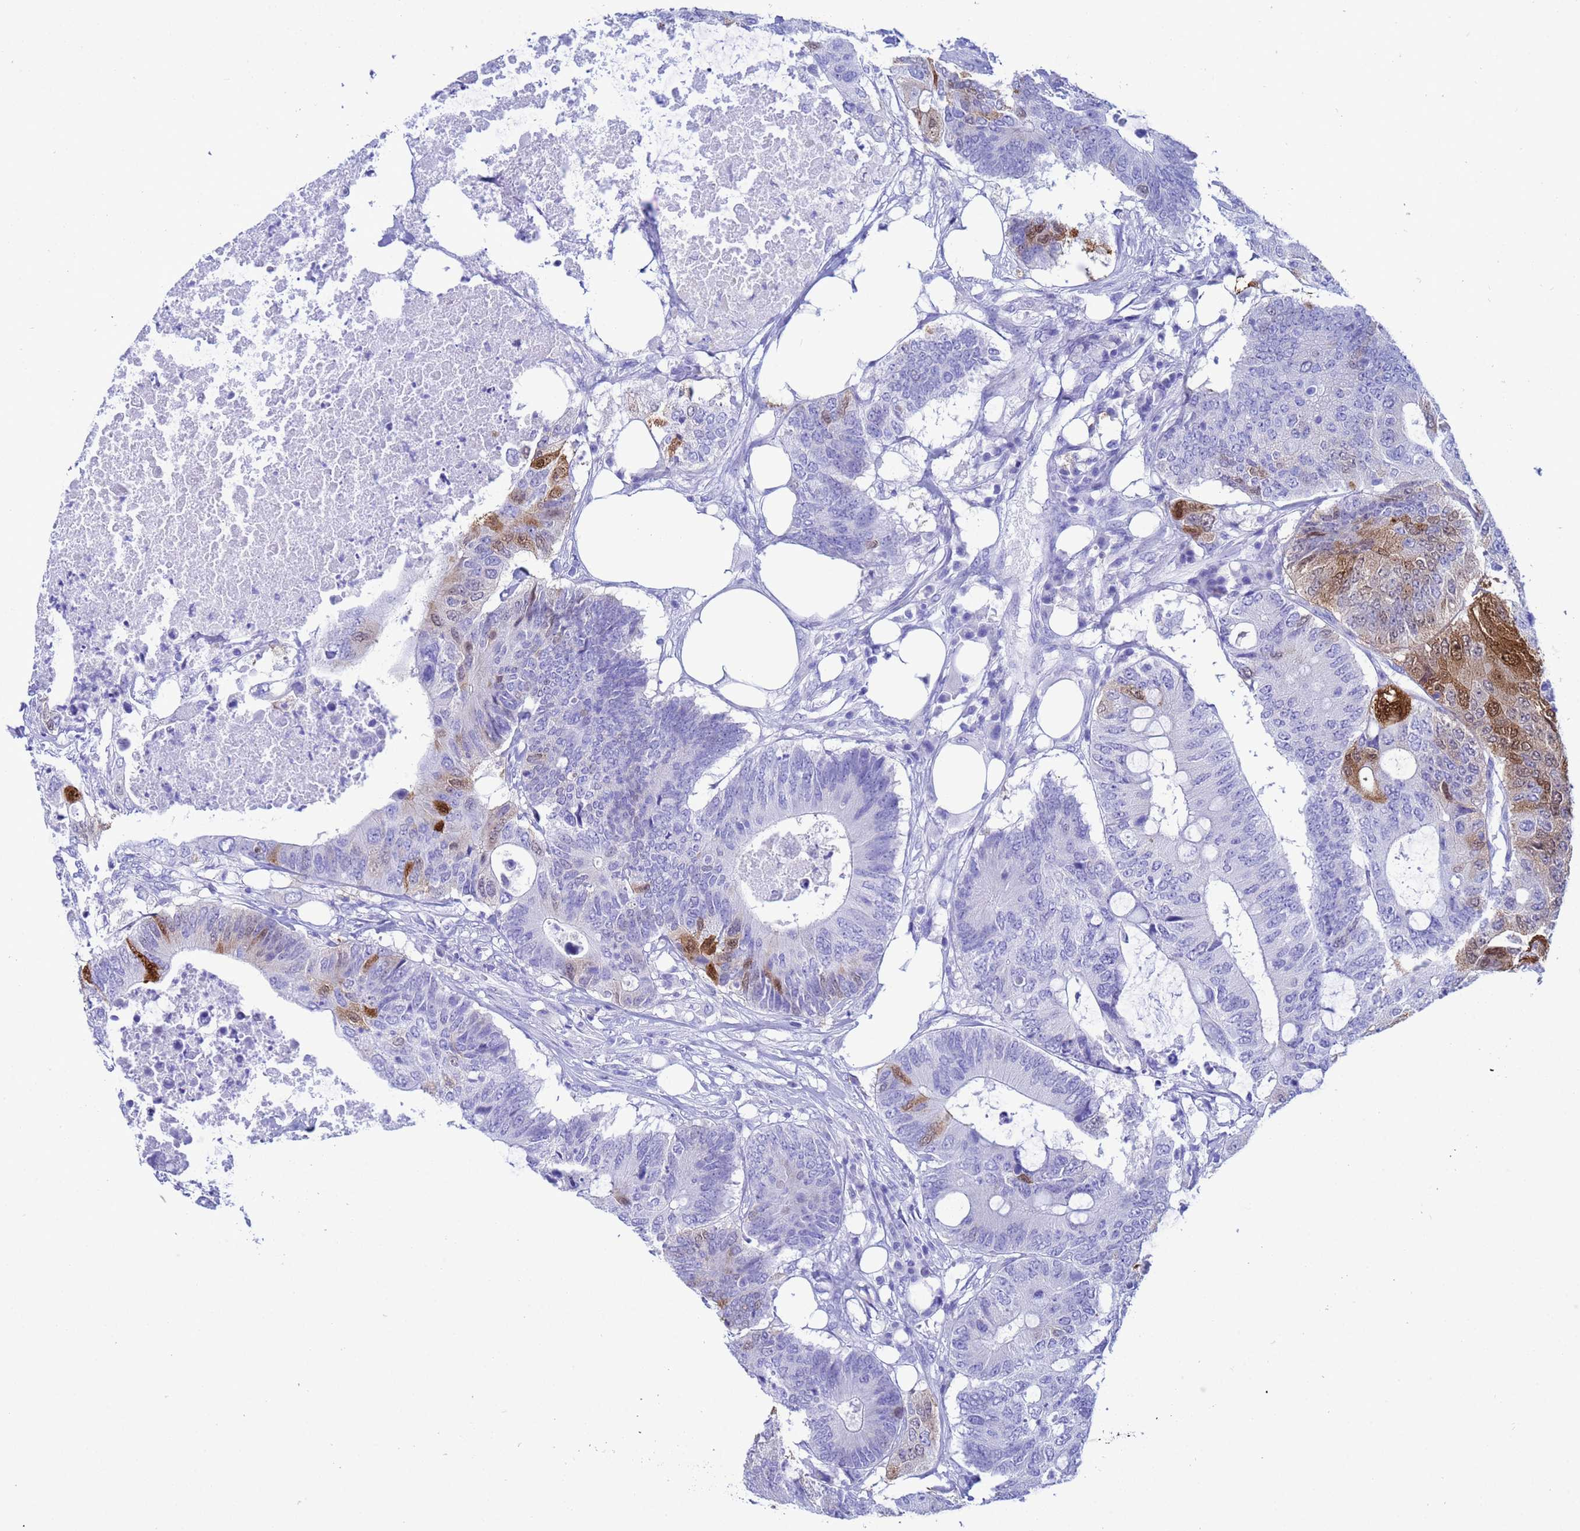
{"staining": {"intensity": "moderate", "quantity": "<25%", "location": "cytoplasmic/membranous,nuclear"}, "tissue": "colorectal cancer", "cell_type": "Tumor cells", "image_type": "cancer", "snomed": [{"axis": "morphology", "description": "Adenocarcinoma, NOS"}, {"axis": "topography", "description": "Colon"}], "caption": "Immunohistochemical staining of colorectal adenocarcinoma exhibits low levels of moderate cytoplasmic/membranous and nuclear protein expression in about <25% of tumor cells. The protein of interest is shown in brown color, while the nuclei are stained blue.", "gene": "AKR1C2", "patient": {"sex": "male", "age": 71}}